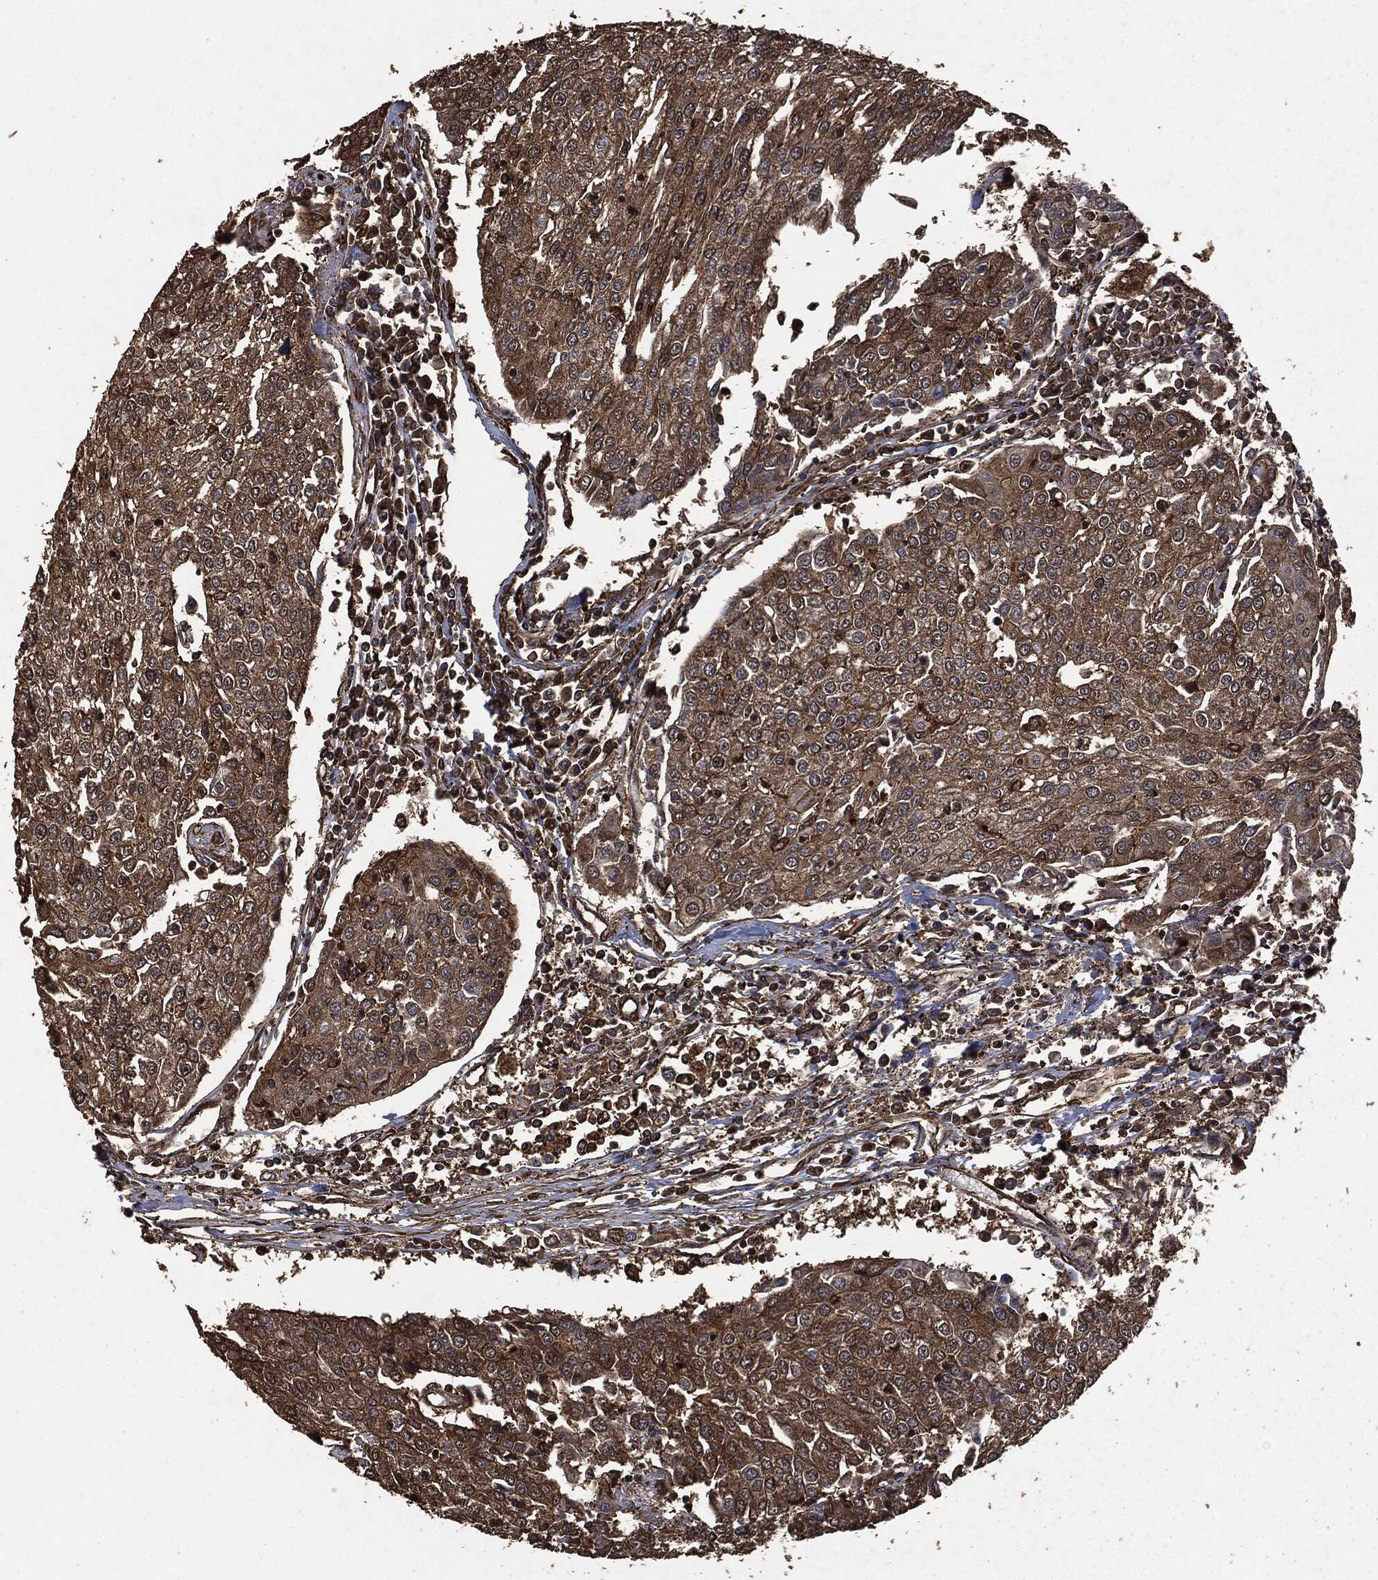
{"staining": {"intensity": "moderate", "quantity": "25%-75%", "location": "cytoplasmic/membranous"}, "tissue": "urothelial cancer", "cell_type": "Tumor cells", "image_type": "cancer", "snomed": [{"axis": "morphology", "description": "Urothelial carcinoma, High grade"}, {"axis": "topography", "description": "Urinary bladder"}], "caption": "Immunohistochemistry (IHC) histopathology image of neoplastic tissue: human urothelial cancer stained using immunohistochemistry reveals medium levels of moderate protein expression localized specifically in the cytoplasmic/membranous of tumor cells, appearing as a cytoplasmic/membranous brown color.", "gene": "HRAS", "patient": {"sex": "female", "age": 85}}